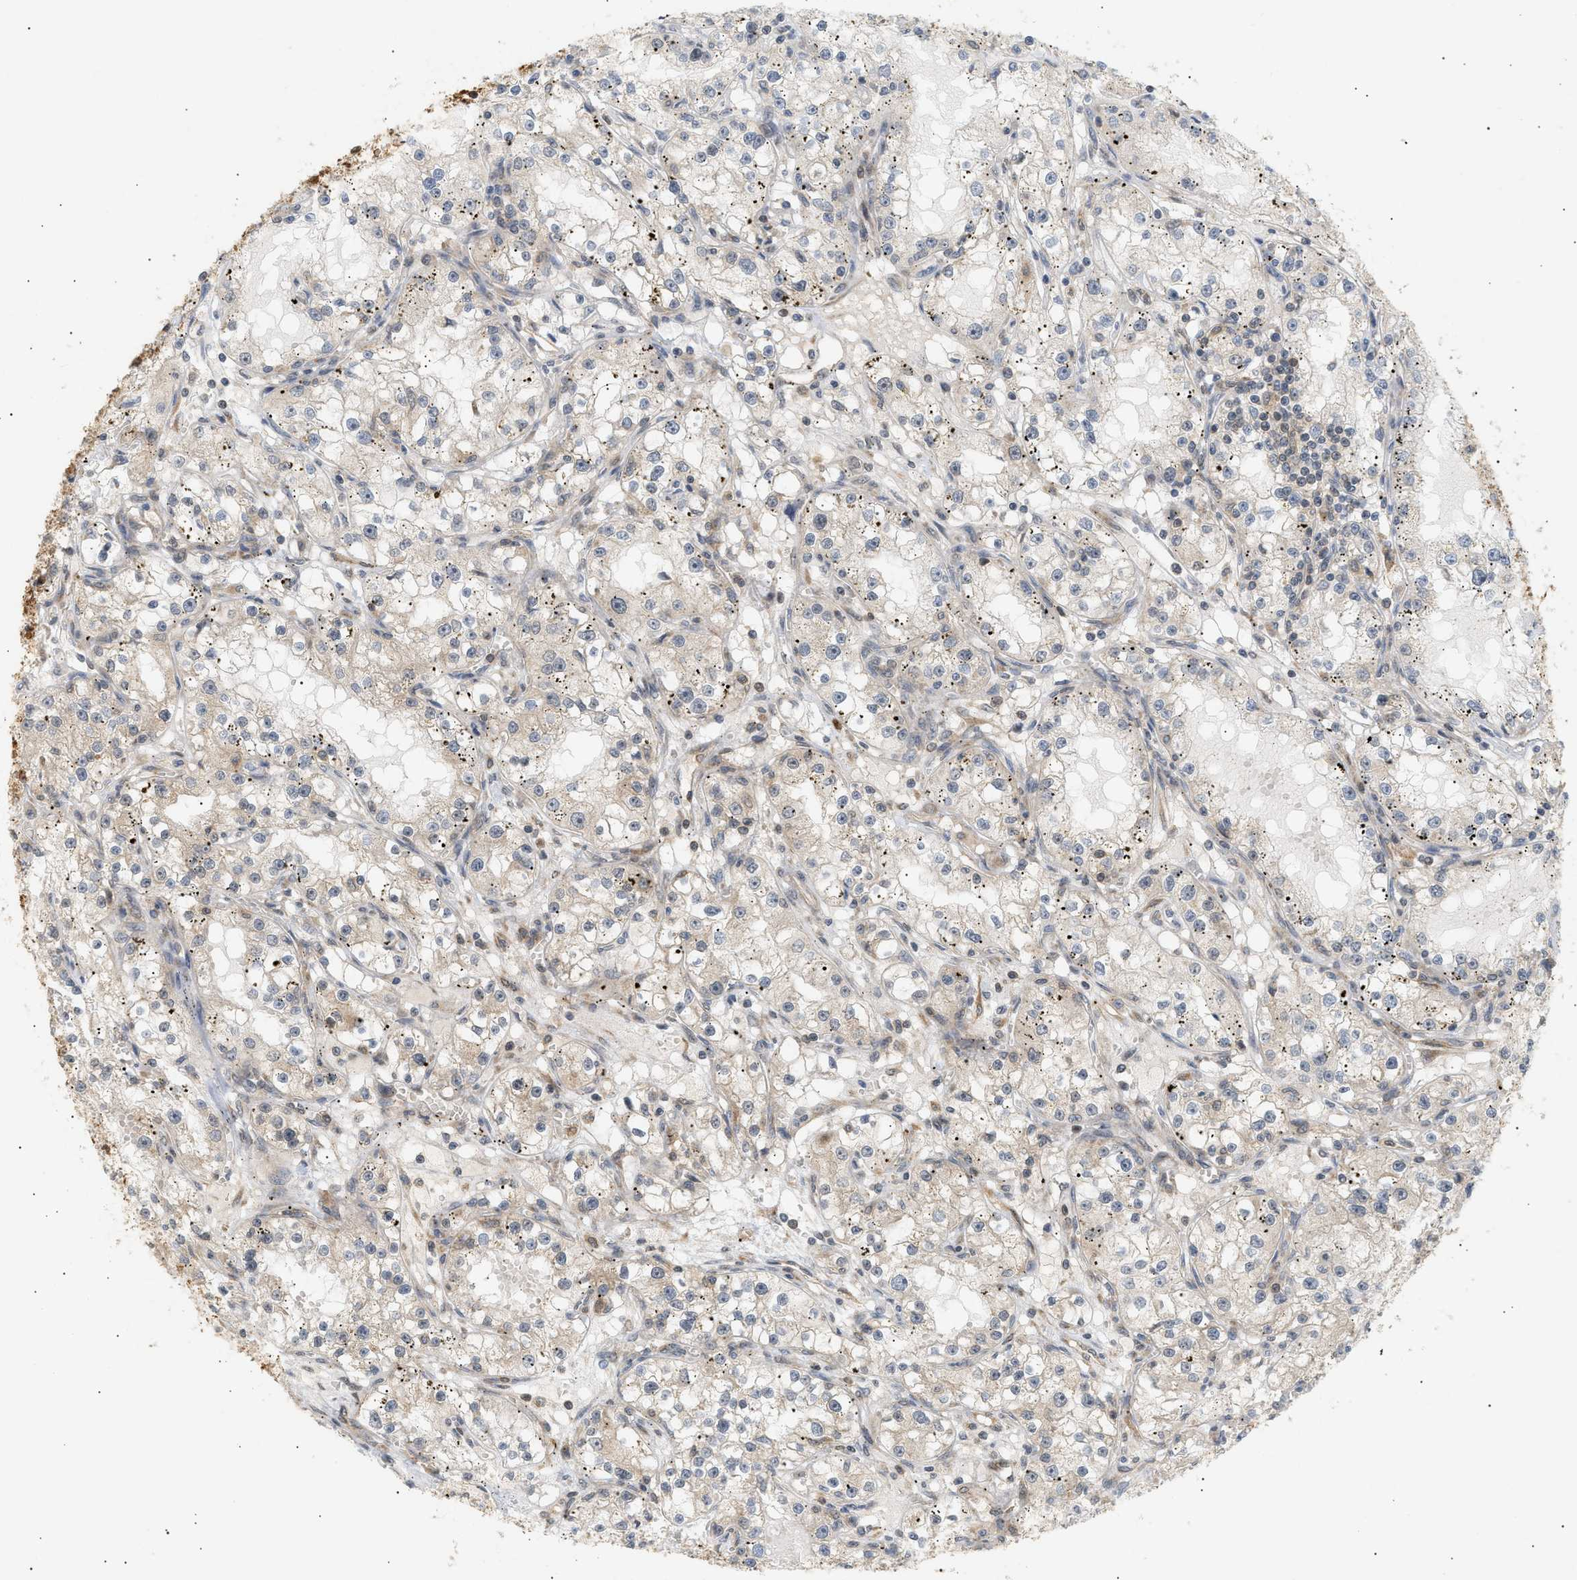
{"staining": {"intensity": "weak", "quantity": "25%-75%", "location": "cytoplasmic/membranous"}, "tissue": "renal cancer", "cell_type": "Tumor cells", "image_type": "cancer", "snomed": [{"axis": "morphology", "description": "Adenocarcinoma, NOS"}, {"axis": "topography", "description": "Kidney"}], "caption": "A high-resolution photomicrograph shows immunohistochemistry staining of adenocarcinoma (renal), which displays weak cytoplasmic/membranous expression in about 25%-75% of tumor cells. (DAB (3,3'-diaminobenzidine) IHC with brightfield microscopy, high magnification).", "gene": "SHC1", "patient": {"sex": "male", "age": 56}}